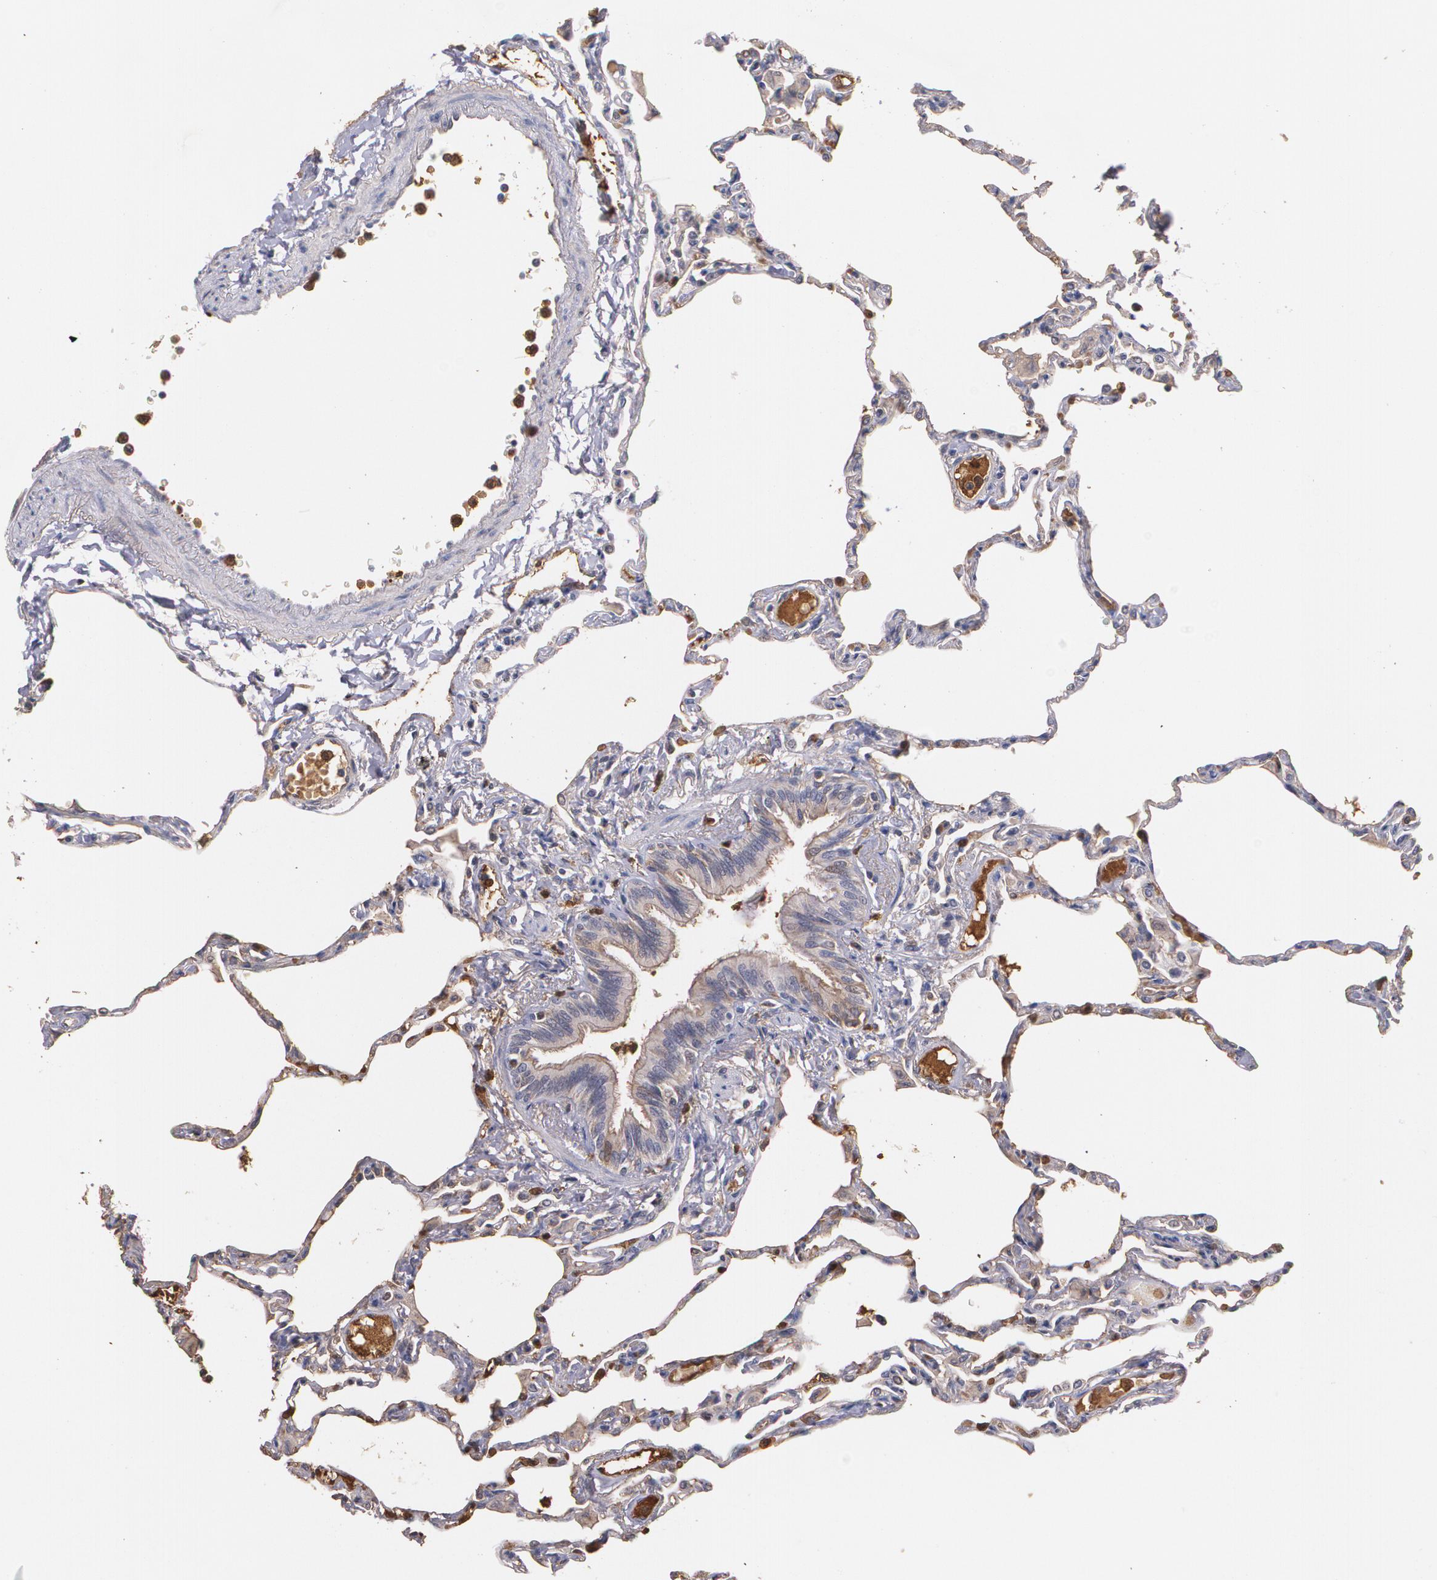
{"staining": {"intensity": "negative", "quantity": "none", "location": "none"}, "tissue": "lung", "cell_type": "Alveolar cells", "image_type": "normal", "snomed": [{"axis": "morphology", "description": "Normal tissue, NOS"}, {"axis": "topography", "description": "Lung"}], "caption": "Protein analysis of benign lung shows no significant expression in alveolar cells.", "gene": "PTS", "patient": {"sex": "female", "age": 49}}